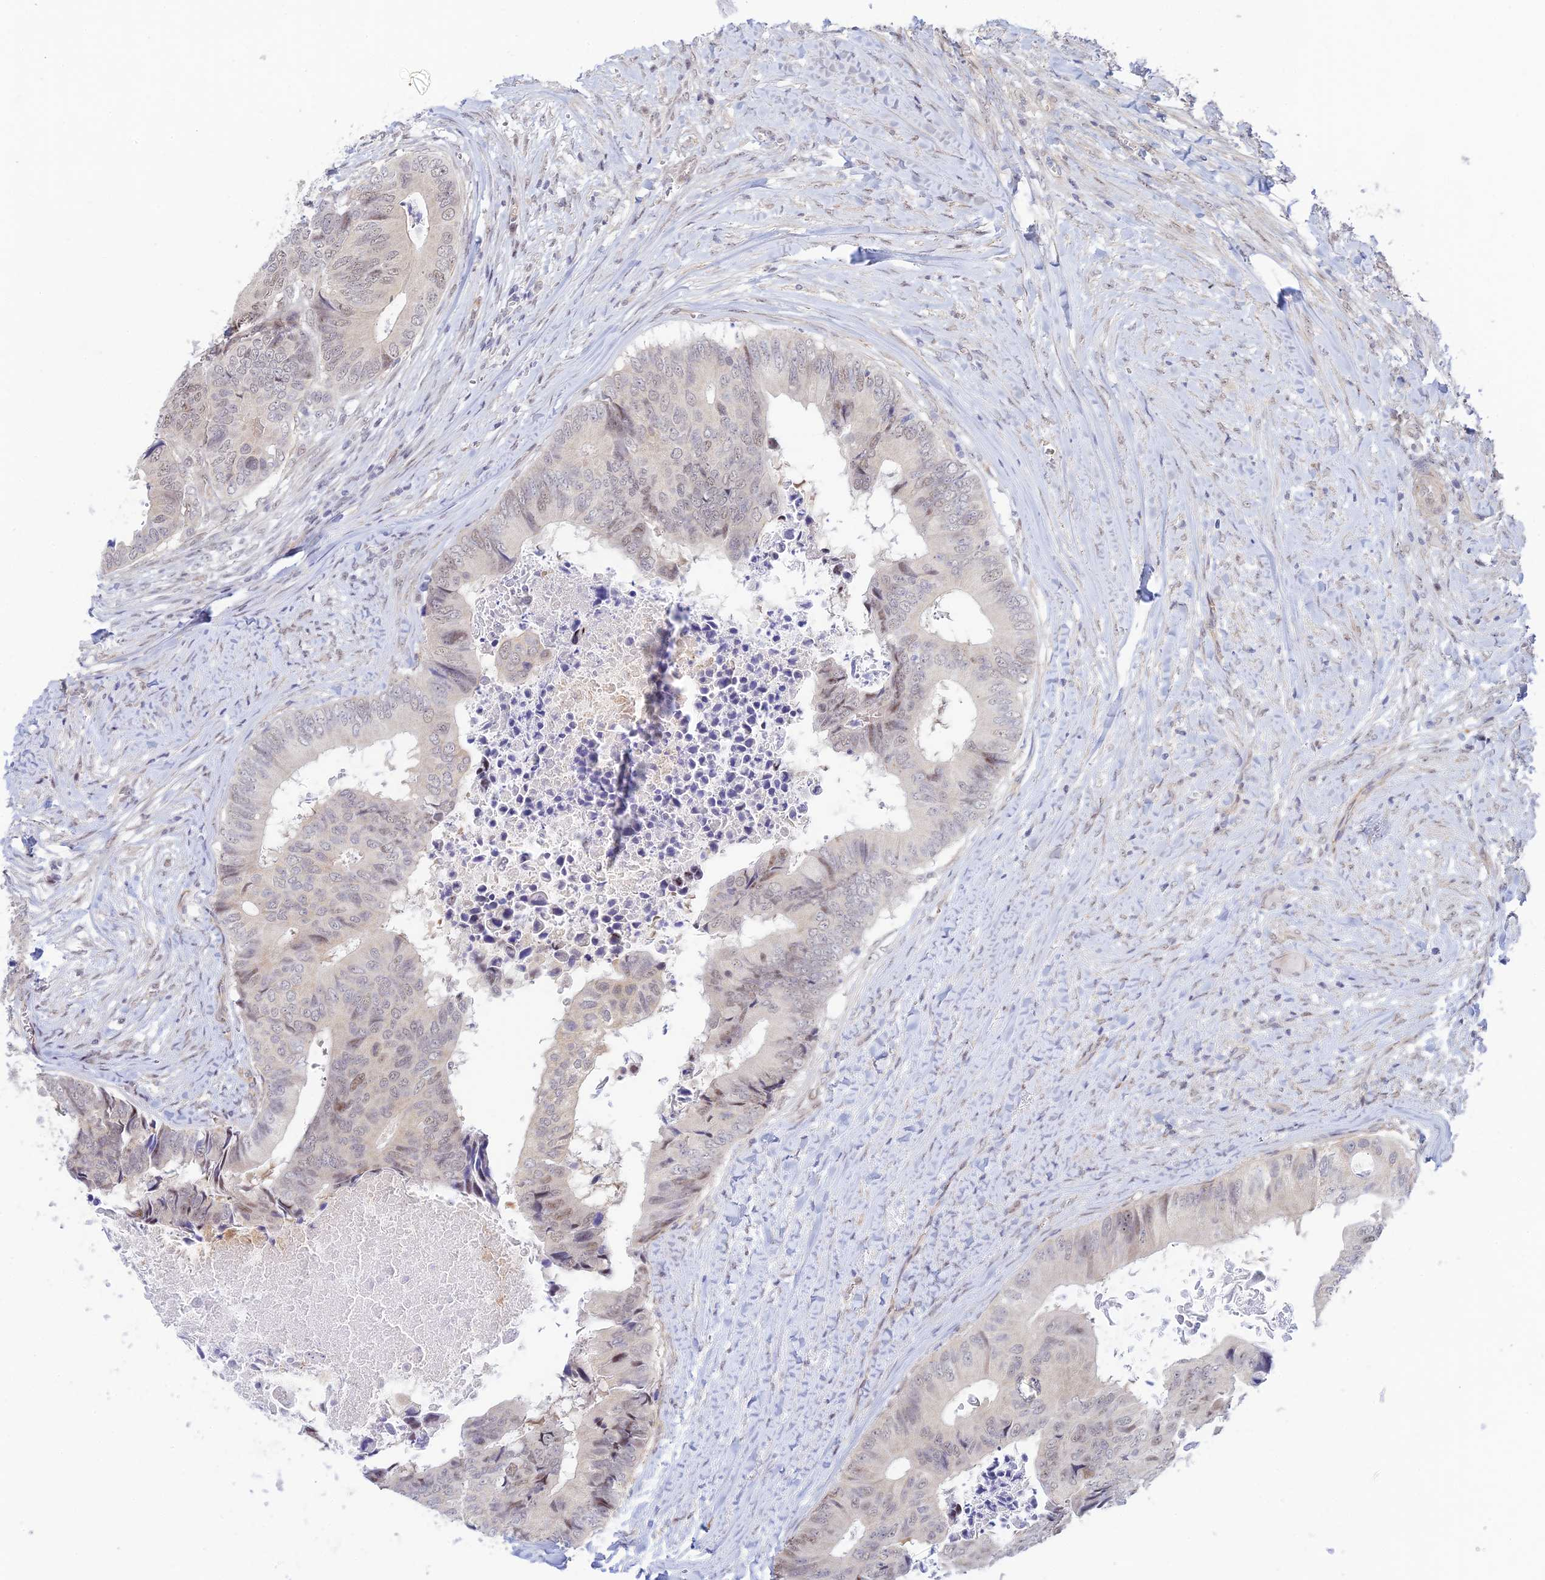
{"staining": {"intensity": "moderate", "quantity": "<25%", "location": "nuclear"}, "tissue": "colorectal cancer", "cell_type": "Tumor cells", "image_type": "cancer", "snomed": [{"axis": "morphology", "description": "Adenocarcinoma, NOS"}, {"axis": "topography", "description": "Colon"}], "caption": "Approximately <25% of tumor cells in human colorectal cancer (adenocarcinoma) exhibit moderate nuclear protein positivity as visualized by brown immunohistochemical staining.", "gene": "CFAP92", "patient": {"sex": "male", "age": 85}}